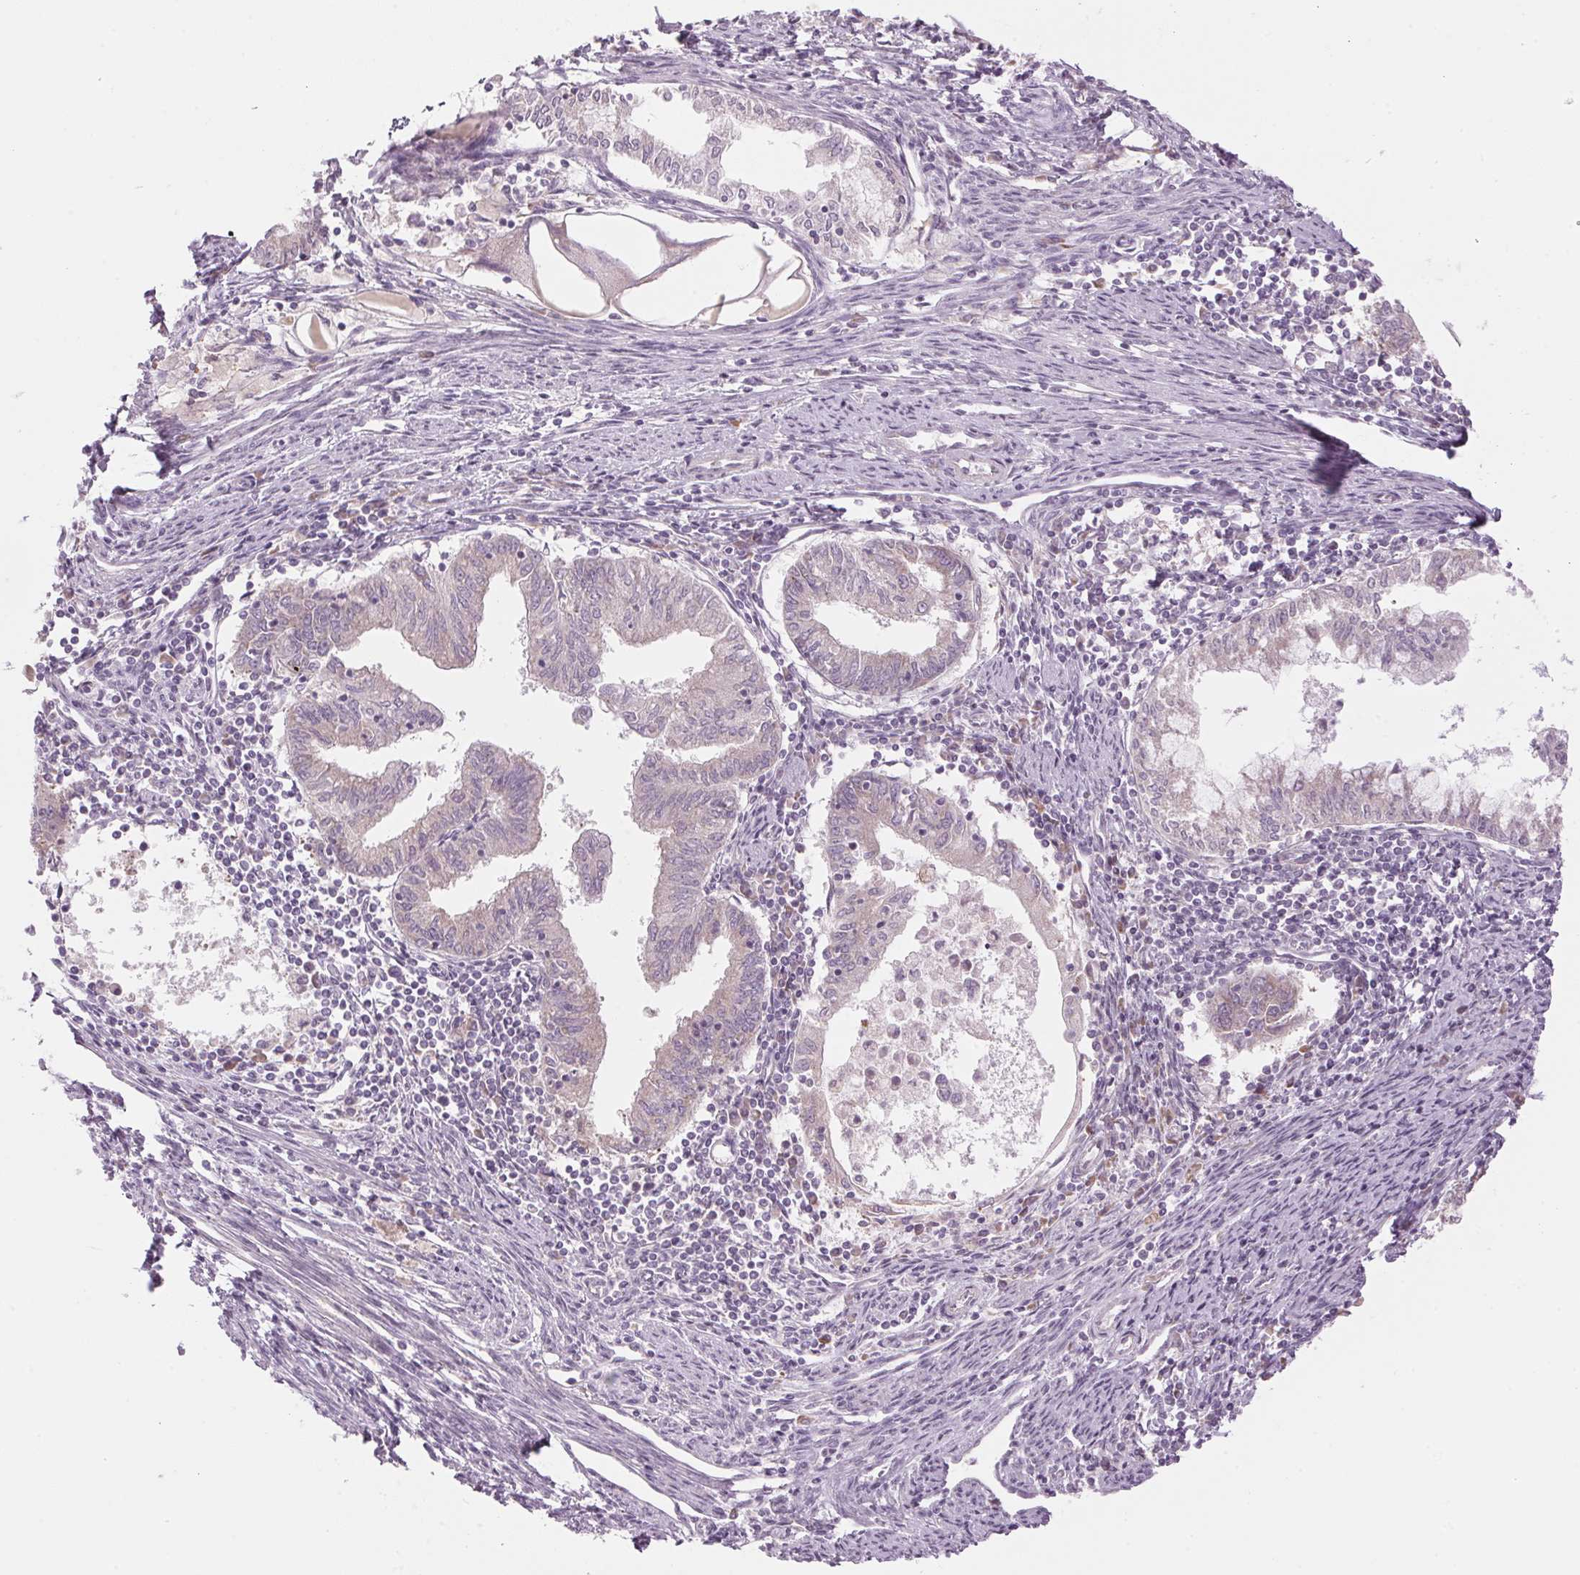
{"staining": {"intensity": "negative", "quantity": "none", "location": "none"}, "tissue": "endometrial cancer", "cell_type": "Tumor cells", "image_type": "cancer", "snomed": [{"axis": "morphology", "description": "Adenocarcinoma, NOS"}, {"axis": "topography", "description": "Endometrium"}], "caption": "The photomicrograph shows no staining of tumor cells in endometrial cancer.", "gene": "GNMT", "patient": {"sex": "female", "age": 79}}